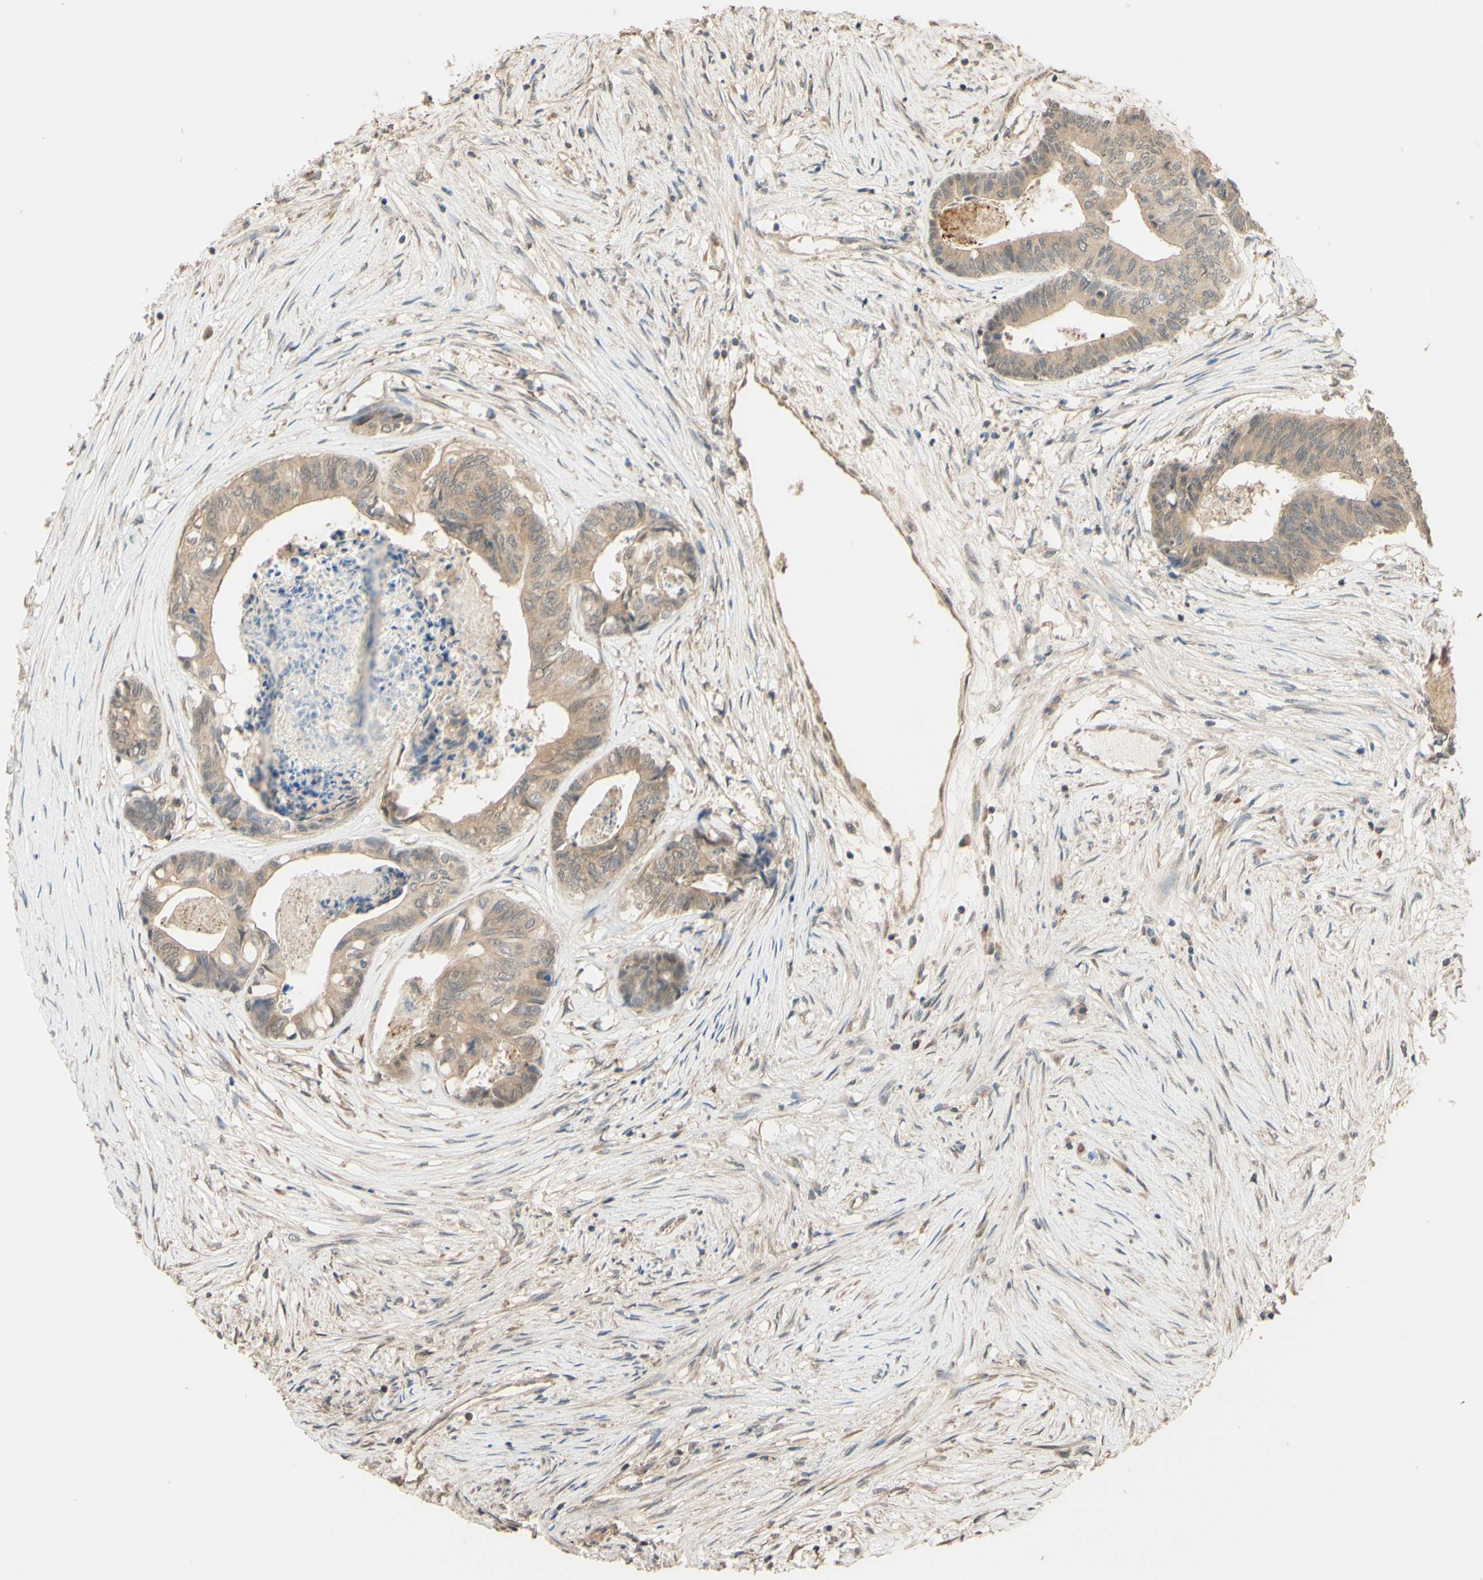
{"staining": {"intensity": "moderate", "quantity": ">75%", "location": "cytoplasmic/membranous"}, "tissue": "colorectal cancer", "cell_type": "Tumor cells", "image_type": "cancer", "snomed": [{"axis": "morphology", "description": "Adenocarcinoma, NOS"}, {"axis": "topography", "description": "Rectum"}], "caption": "The micrograph reveals a brown stain indicating the presence of a protein in the cytoplasmic/membranous of tumor cells in adenocarcinoma (colorectal).", "gene": "SMIM19", "patient": {"sex": "male", "age": 63}}